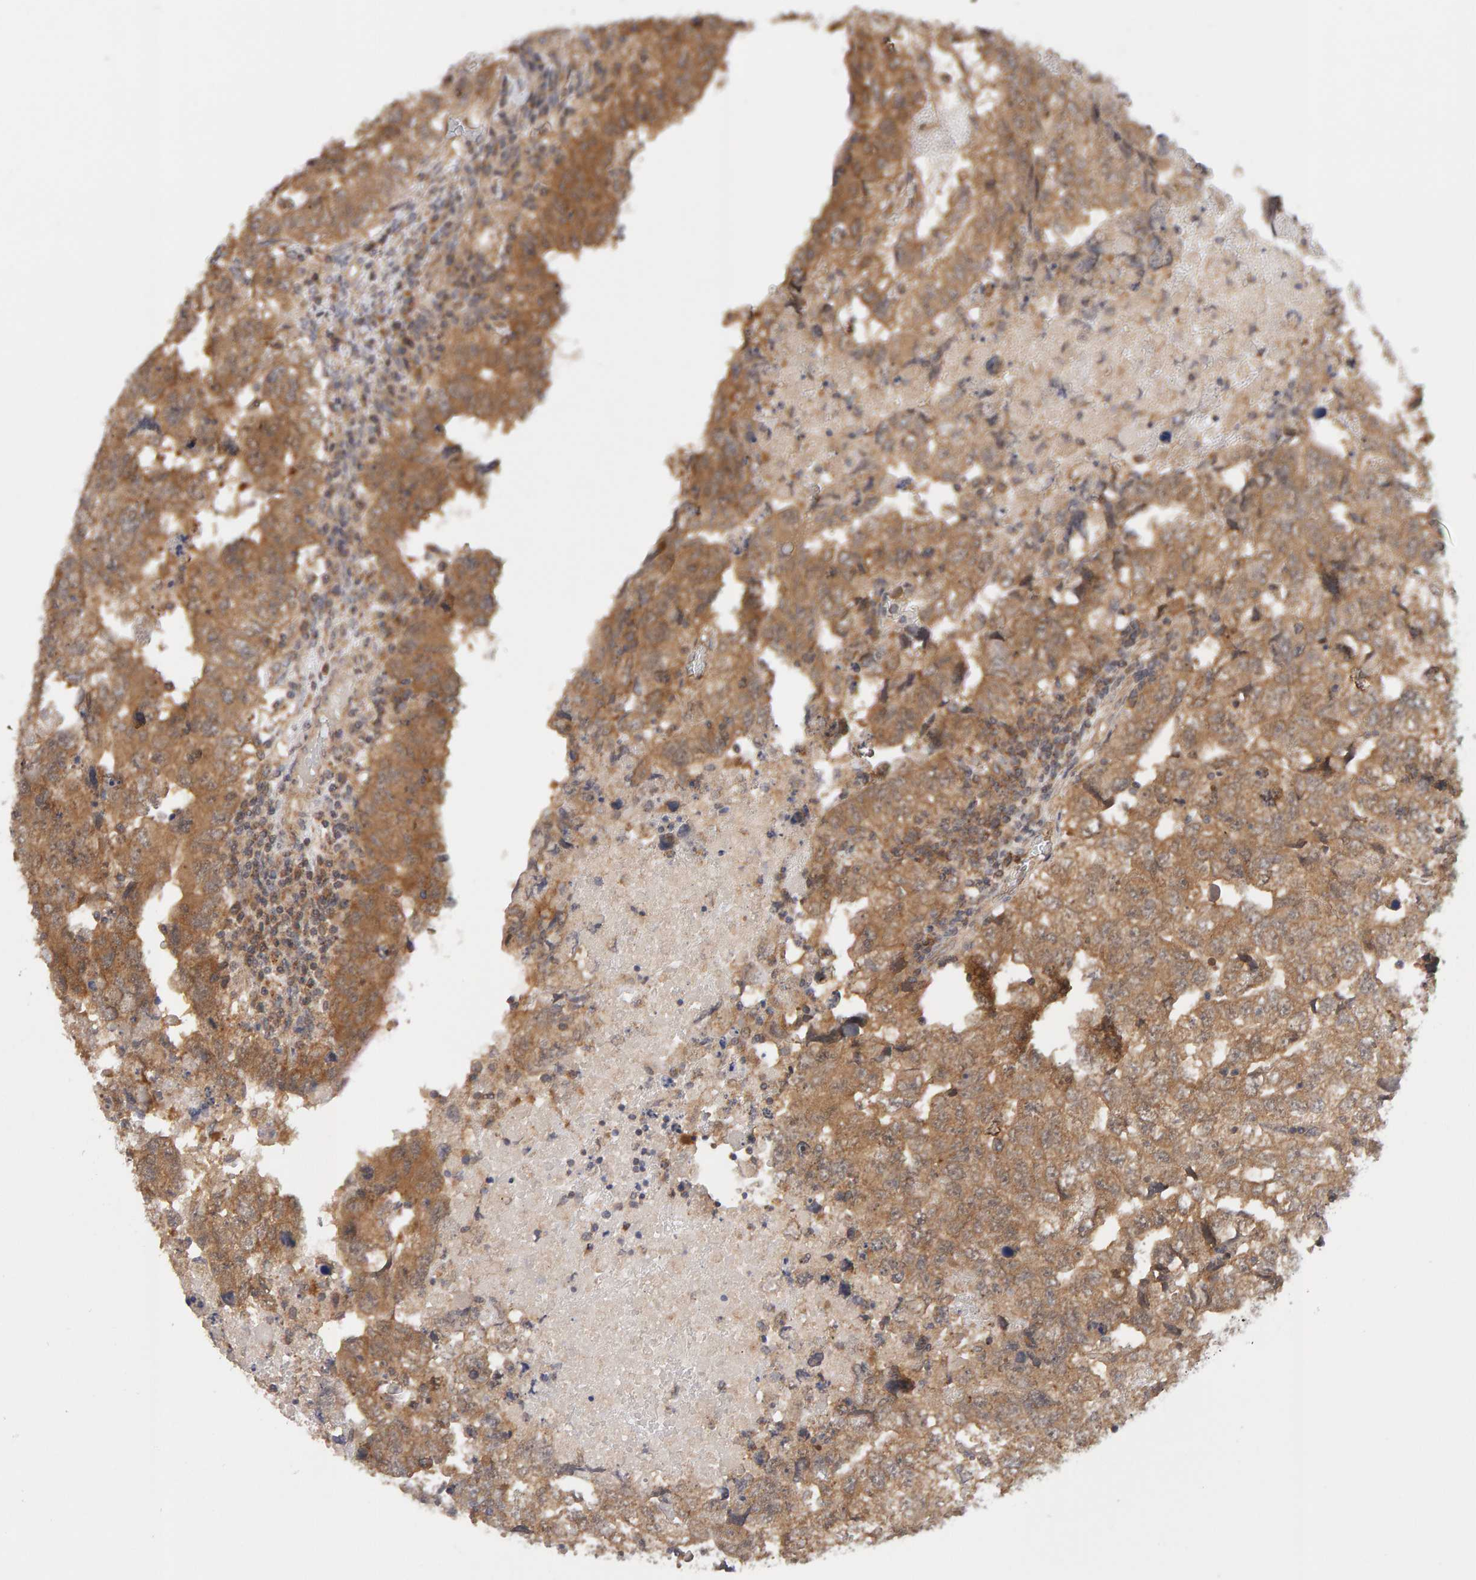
{"staining": {"intensity": "moderate", "quantity": ">75%", "location": "cytoplasmic/membranous"}, "tissue": "testis cancer", "cell_type": "Tumor cells", "image_type": "cancer", "snomed": [{"axis": "morphology", "description": "Carcinoma, Embryonal, NOS"}, {"axis": "topography", "description": "Testis"}], "caption": "DAB immunohistochemical staining of embryonal carcinoma (testis) displays moderate cytoplasmic/membranous protein staining in about >75% of tumor cells. (IHC, brightfield microscopy, high magnification).", "gene": "DNAJC7", "patient": {"sex": "male", "age": 36}}